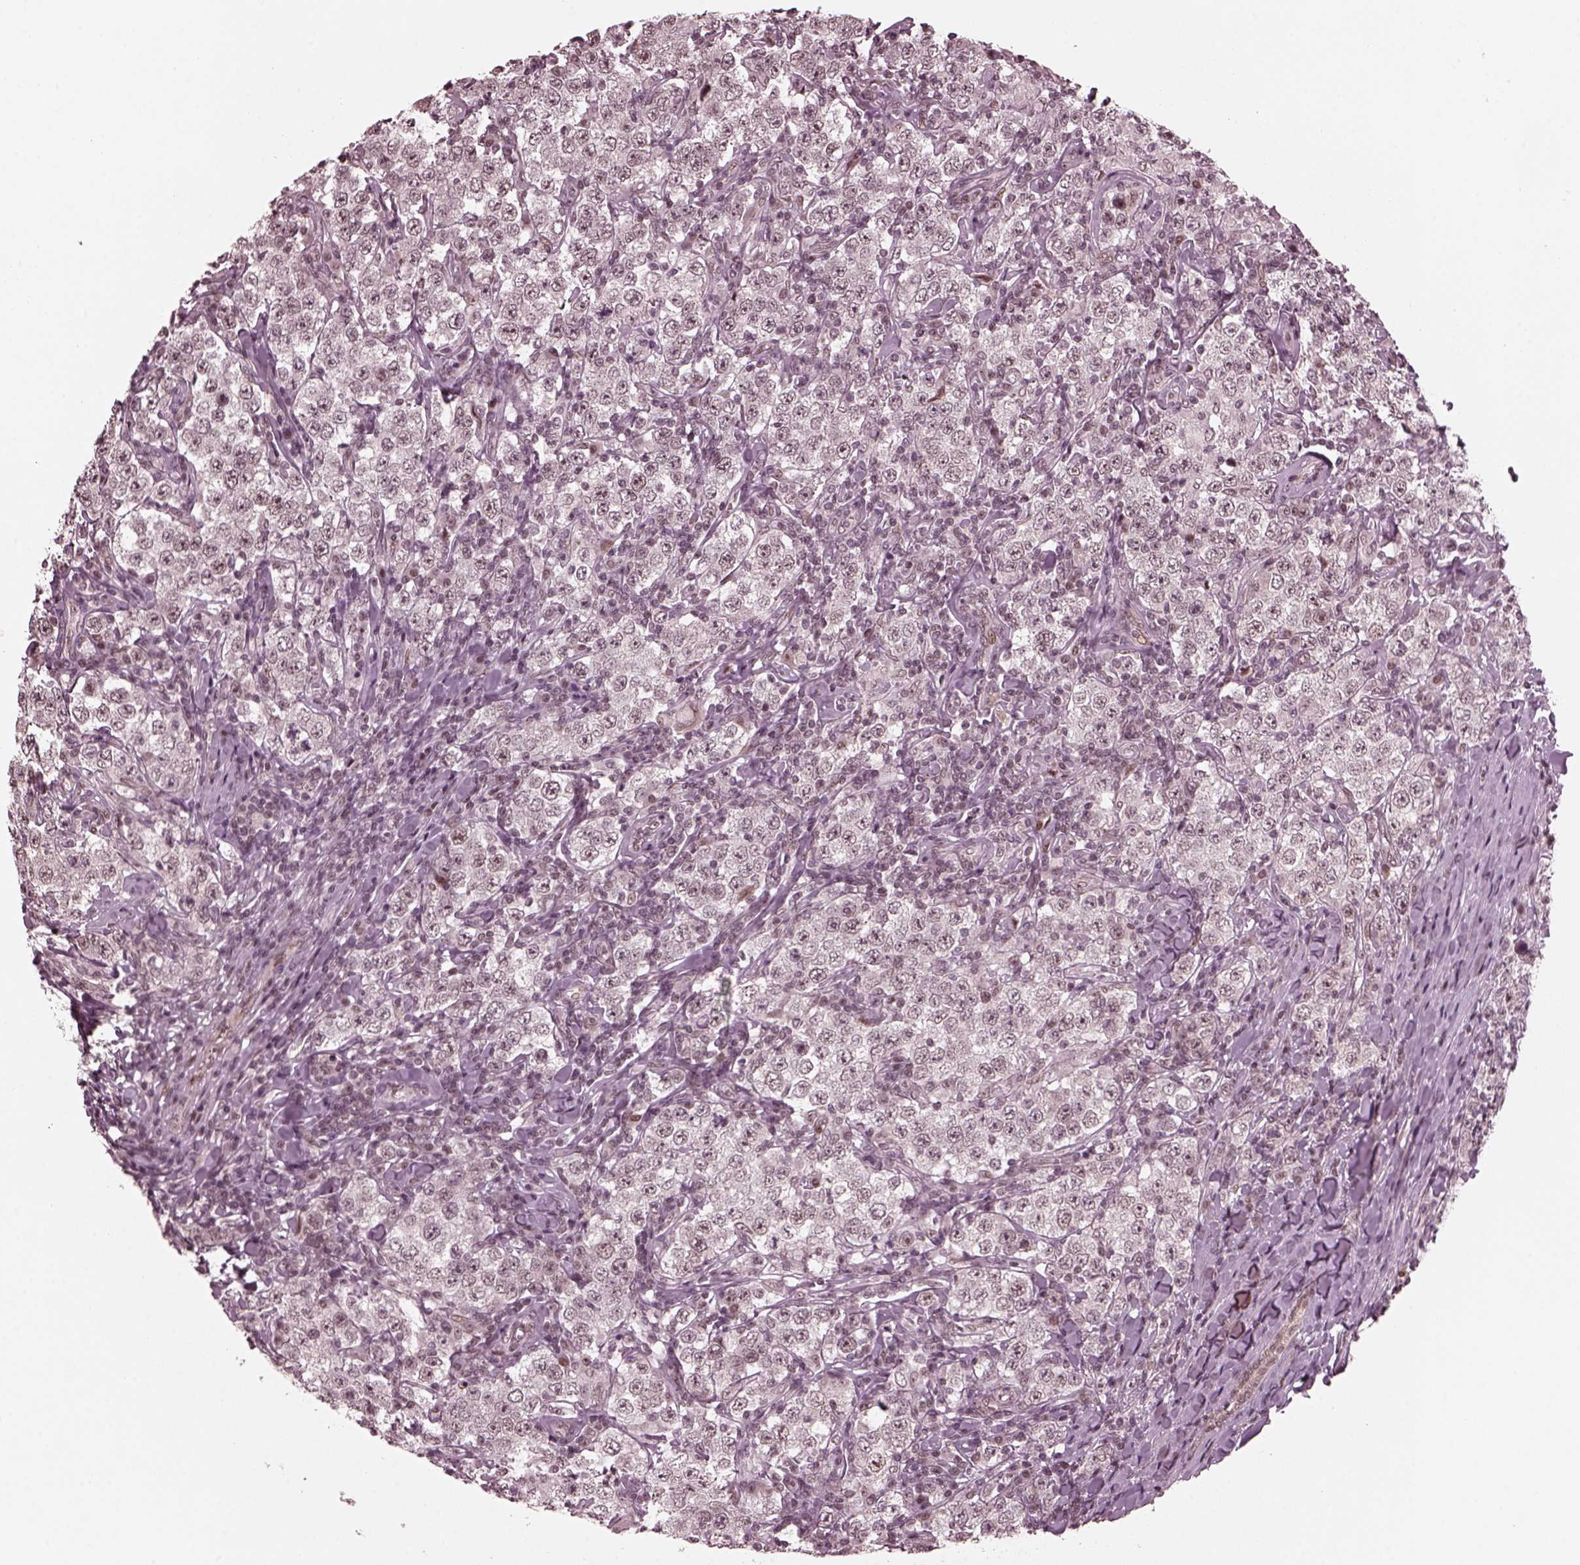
{"staining": {"intensity": "negative", "quantity": "none", "location": "none"}, "tissue": "testis cancer", "cell_type": "Tumor cells", "image_type": "cancer", "snomed": [{"axis": "morphology", "description": "Seminoma, NOS"}, {"axis": "morphology", "description": "Carcinoma, Embryonal, NOS"}, {"axis": "topography", "description": "Testis"}], "caption": "A high-resolution micrograph shows immunohistochemistry staining of testis embryonal carcinoma, which shows no significant positivity in tumor cells.", "gene": "TRIB3", "patient": {"sex": "male", "age": 41}}